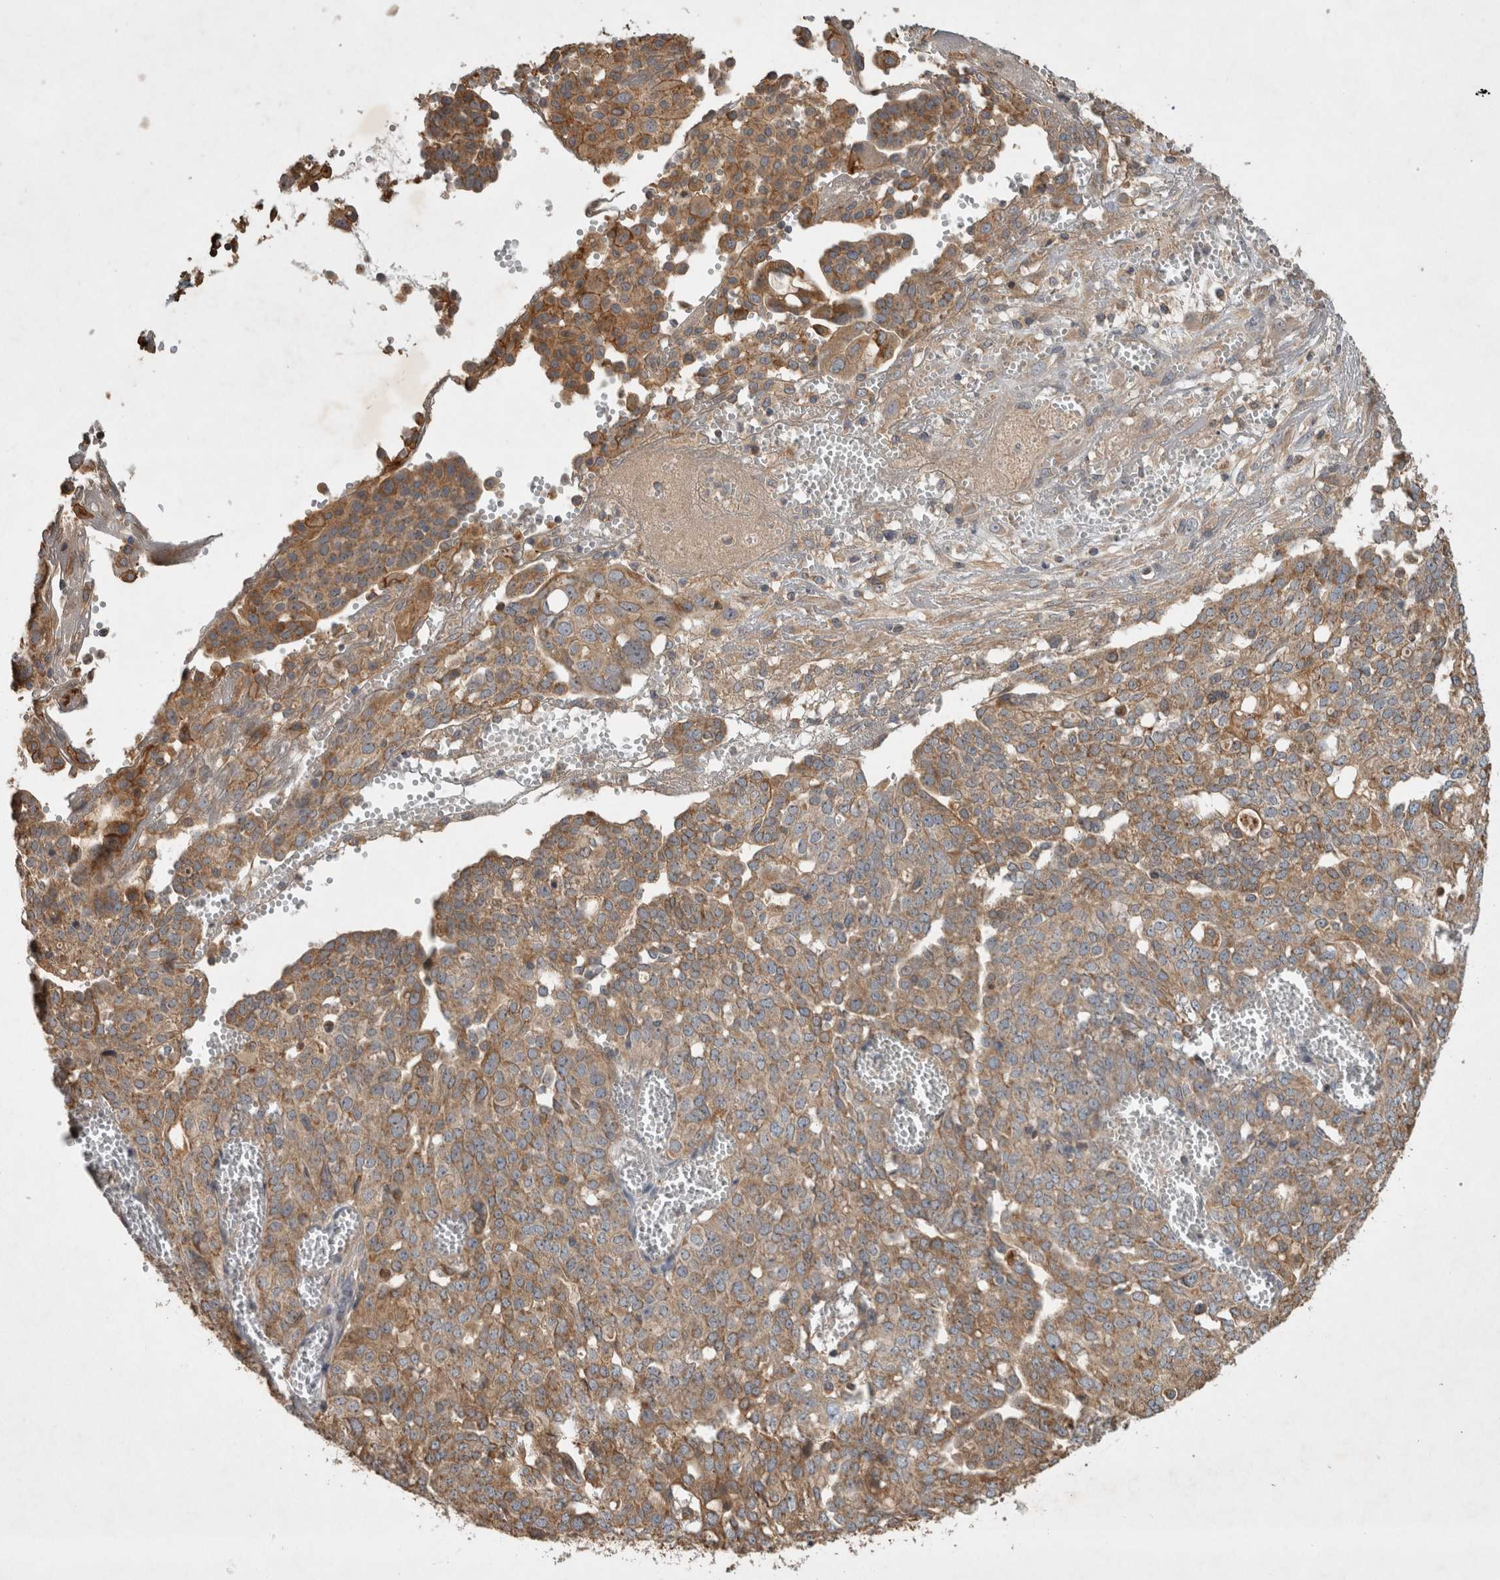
{"staining": {"intensity": "moderate", "quantity": ">75%", "location": "cytoplasmic/membranous"}, "tissue": "ovarian cancer", "cell_type": "Tumor cells", "image_type": "cancer", "snomed": [{"axis": "morphology", "description": "Cystadenocarcinoma, serous, NOS"}, {"axis": "topography", "description": "Soft tissue"}, {"axis": "topography", "description": "Ovary"}], "caption": "Immunohistochemistry of human ovarian cancer shows medium levels of moderate cytoplasmic/membranous positivity in about >75% of tumor cells.", "gene": "SERAC1", "patient": {"sex": "female", "age": 57}}